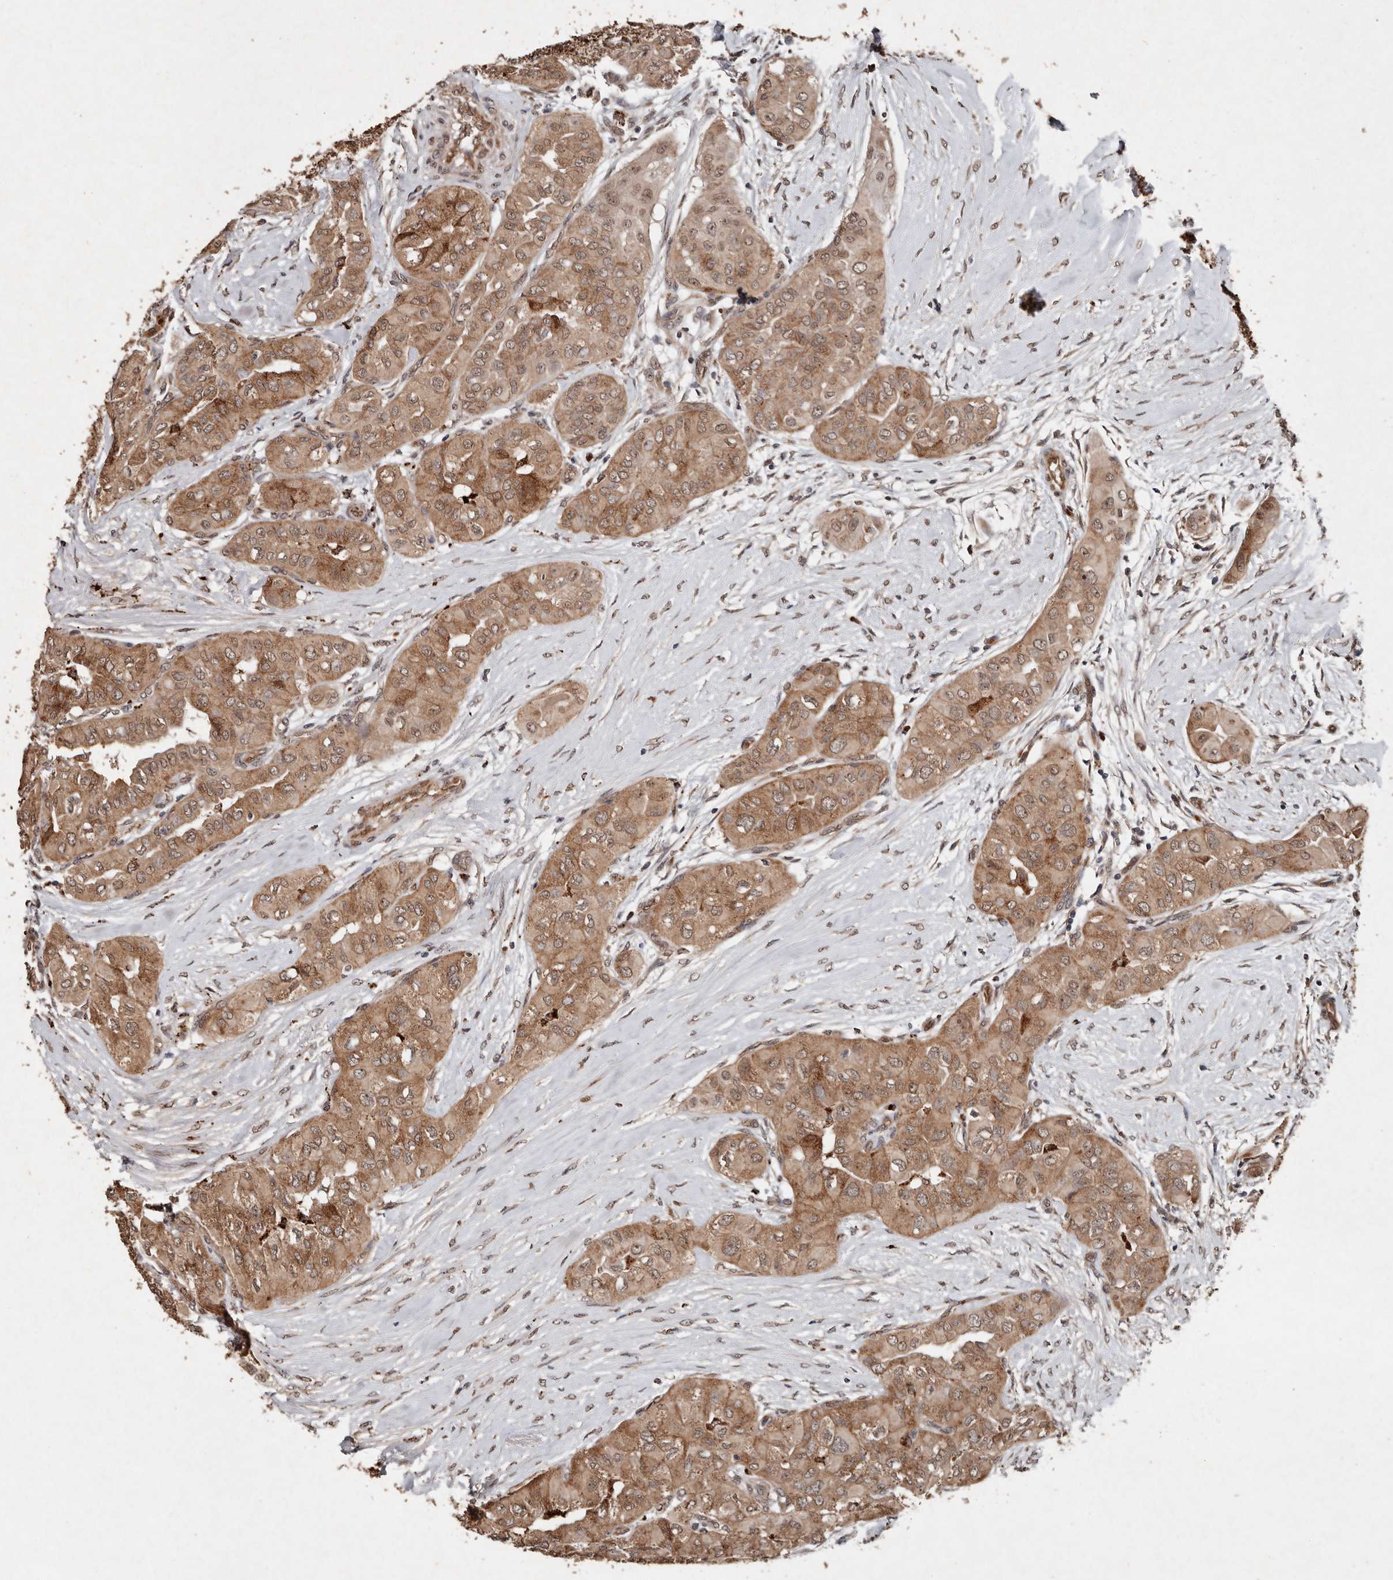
{"staining": {"intensity": "moderate", "quantity": ">75%", "location": "cytoplasmic/membranous"}, "tissue": "thyroid cancer", "cell_type": "Tumor cells", "image_type": "cancer", "snomed": [{"axis": "morphology", "description": "Papillary adenocarcinoma, NOS"}, {"axis": "topography", "description": "Thyroid gland"}], "caption": "Immunohistochemical staining of thyroid cancer (papillary adenocarcinoma) shows moderate cytoplasmic/membranous protein expression in about >75% of tumor cells.", "gene": "DIP2C", "patient": {"sex": "female", "age": 59}}